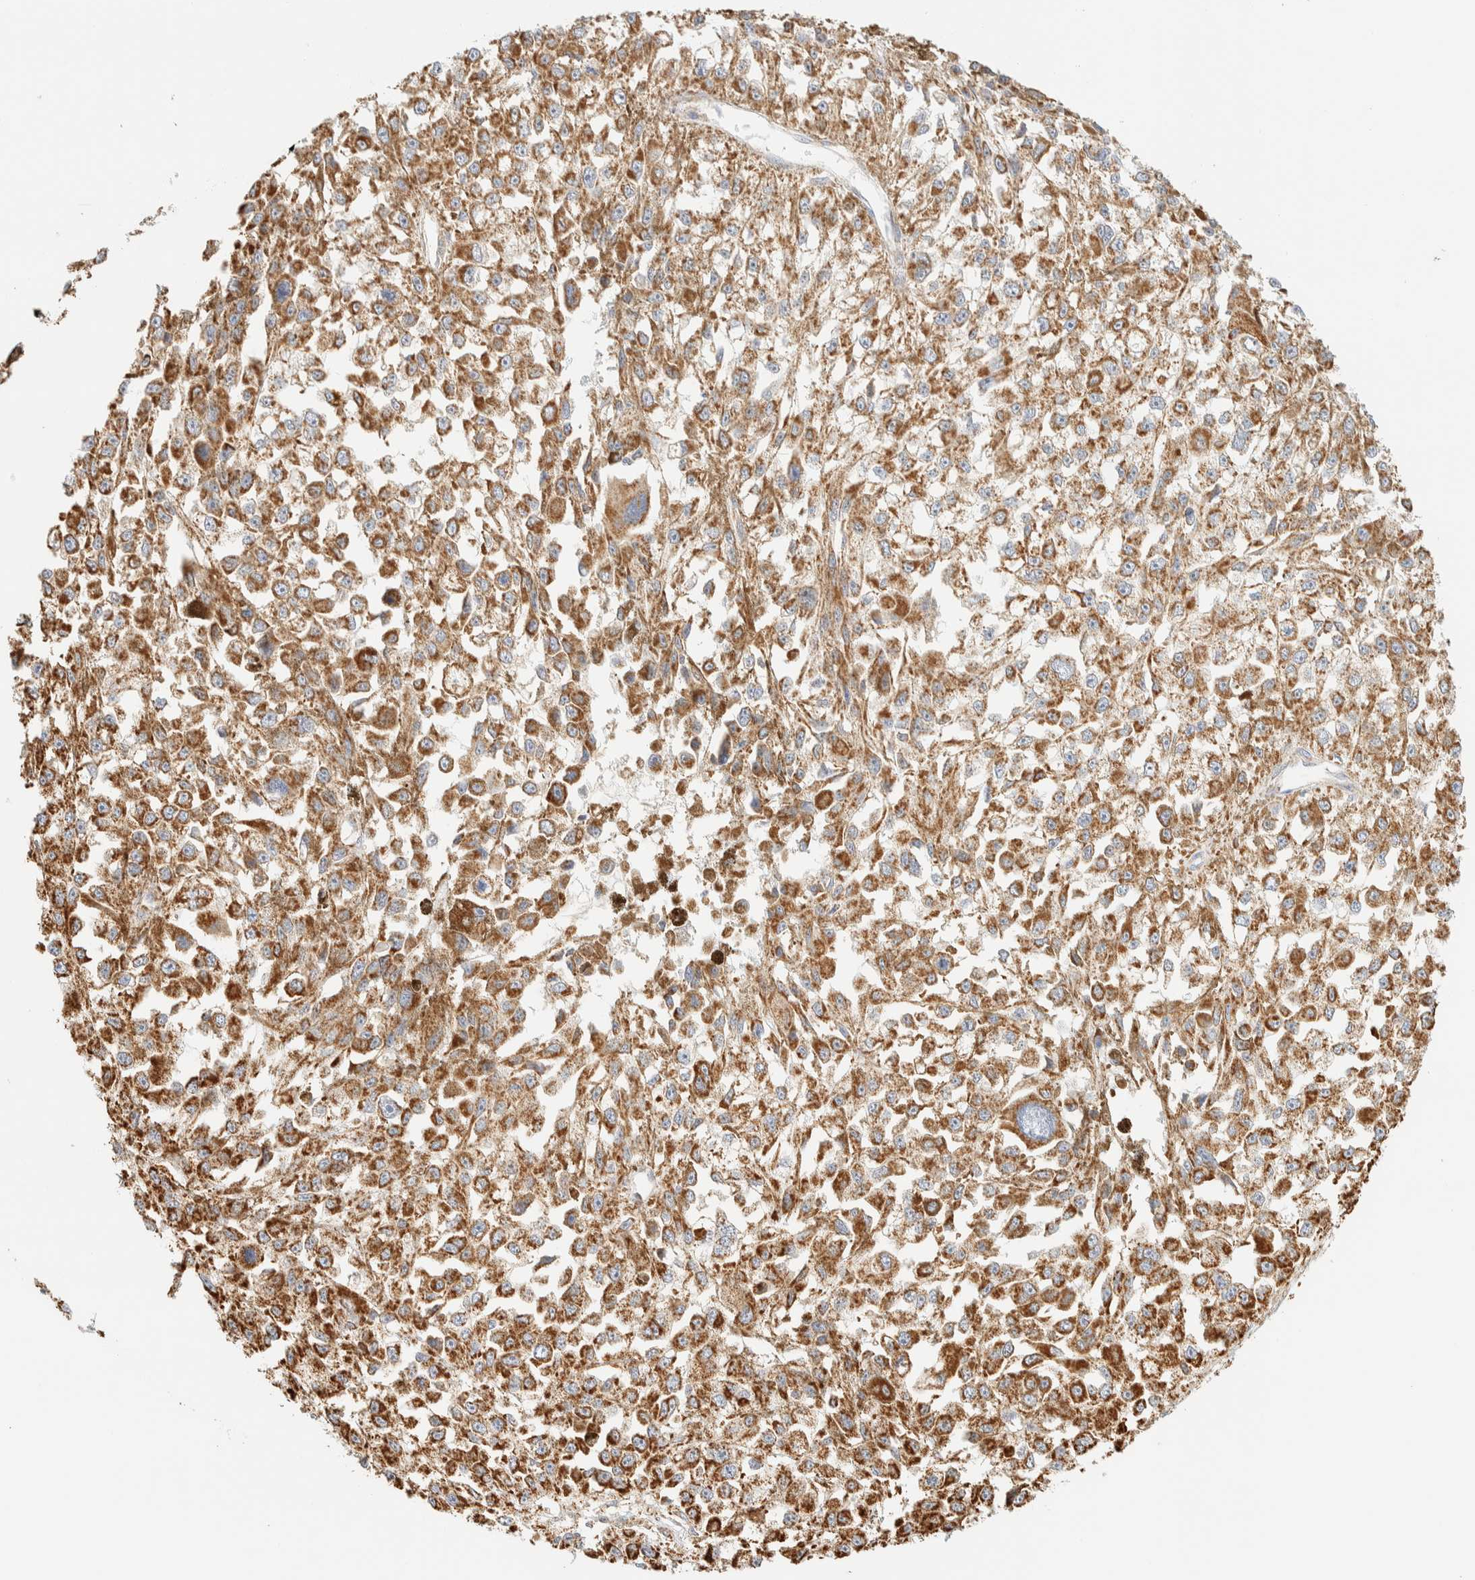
{"staining": {"intensity": "strong", "quantity": ">75%", "location": "cytoplasmic/membranous"}, "tissue": "melanoma", "cell_type": "Tumor cells", "image_type": "cancer", "snomed": [{"axis": "morphology", "description": "Malignant melanoma, Metastatic site"}, {"axis": "topography", "description": "Lymph node"}], "caption": "Melanoma was stained to show a protein in brown. There is high levels of strong cytoplasmic/membranous positivity in approximately >75% of tumor cells.", "gene": "APBB2", "patient": {"sex": "male", "age": 59}}